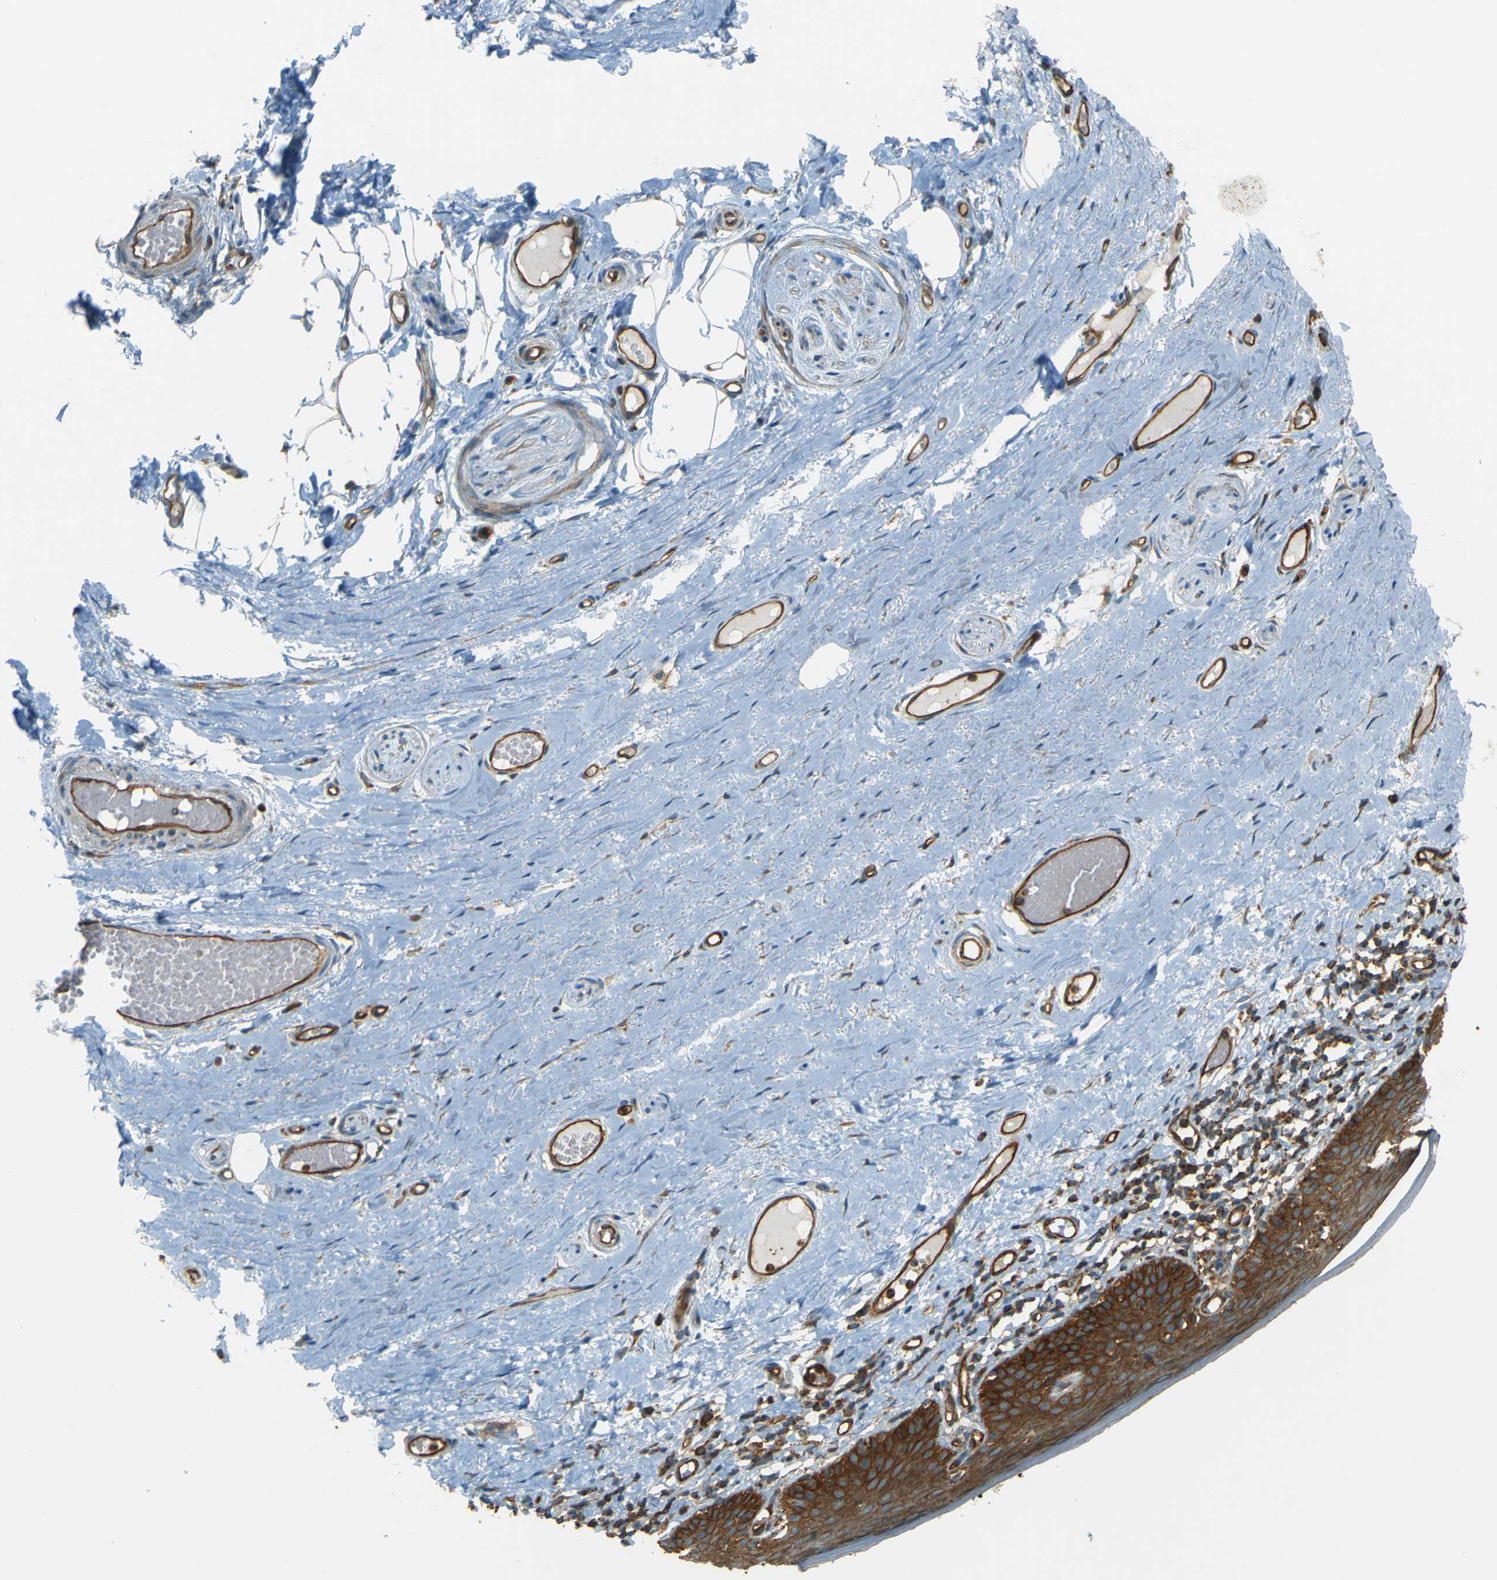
{"staining": {"intensity": "strong", "quantity": ">75%", "location": "cytoplasmic/membranous"}, "tissue": "skin", "cell_type": "Epidermal cells", "image_type": "normal", "snomed": [{"axis": "morphology", "description": "Normal tissue, NOS"}, {"axis": "topography", "description": "Vulva"}], "caption": "Immunohistochemical staining of benign human skin demonstrates high levels of strong cytoplasmic/membranous positivity in about >75% of epidermal cells. (DAB IHC with brightfield microscopy, high magnification).", "gene": "DNAJC5", "patient": {"sex": "female", "age": 54}}